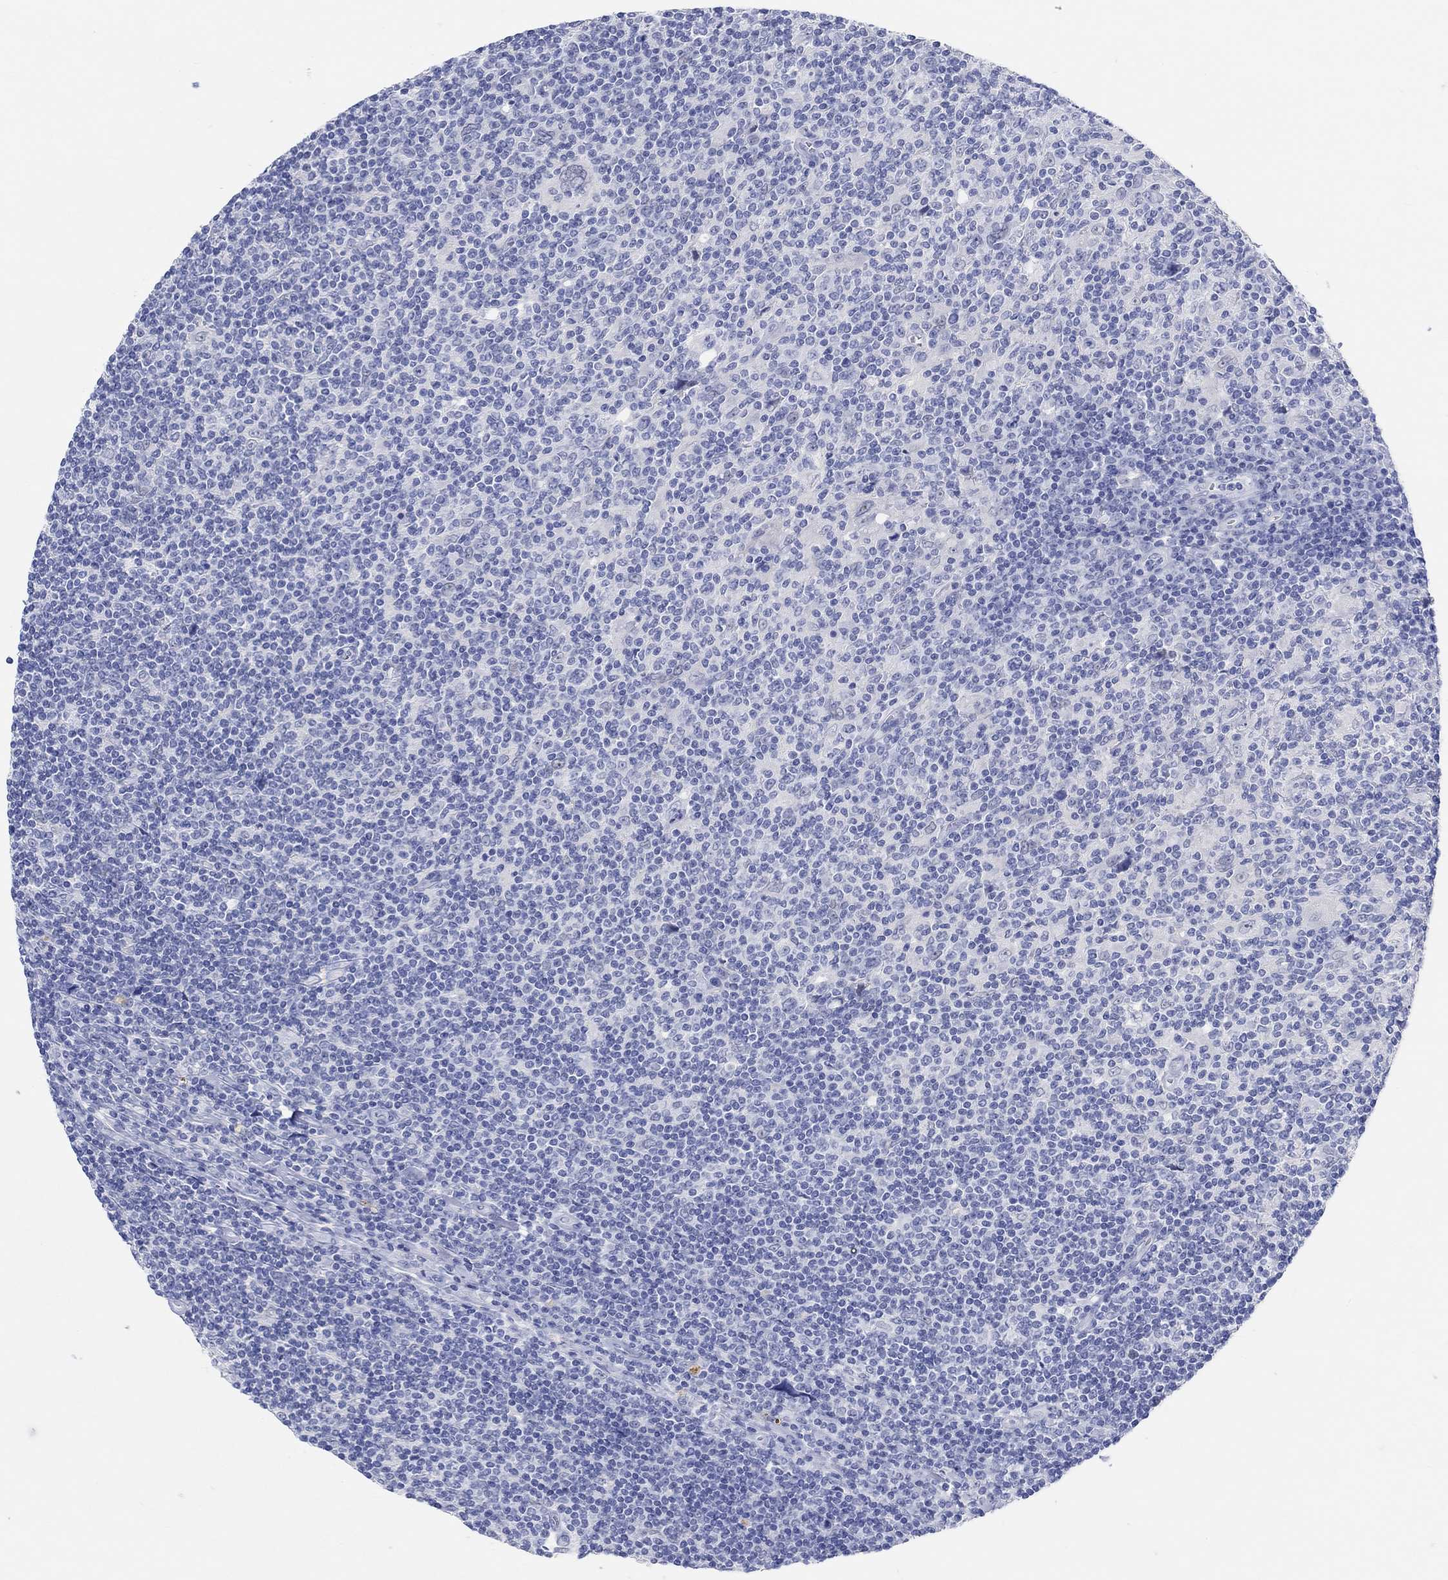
{"staining": {"intensity": "negative", "quantity": "none", "location": "none"}, "tissue": "lymphoma", "cell_type": "Tumor cells", "image_type": "cancer", "snomed": [{"axis": "morphology", "description": "Hodgkin's disease, NOS"}, {"axis": "topography", "description": "Lymph node"}], "caption": "Micrograph shows no significant protein expression in tumor cells of Hodgkin's disease.", "gene": "GRIA3", "patient": {"sex": "male", "age": 40}}